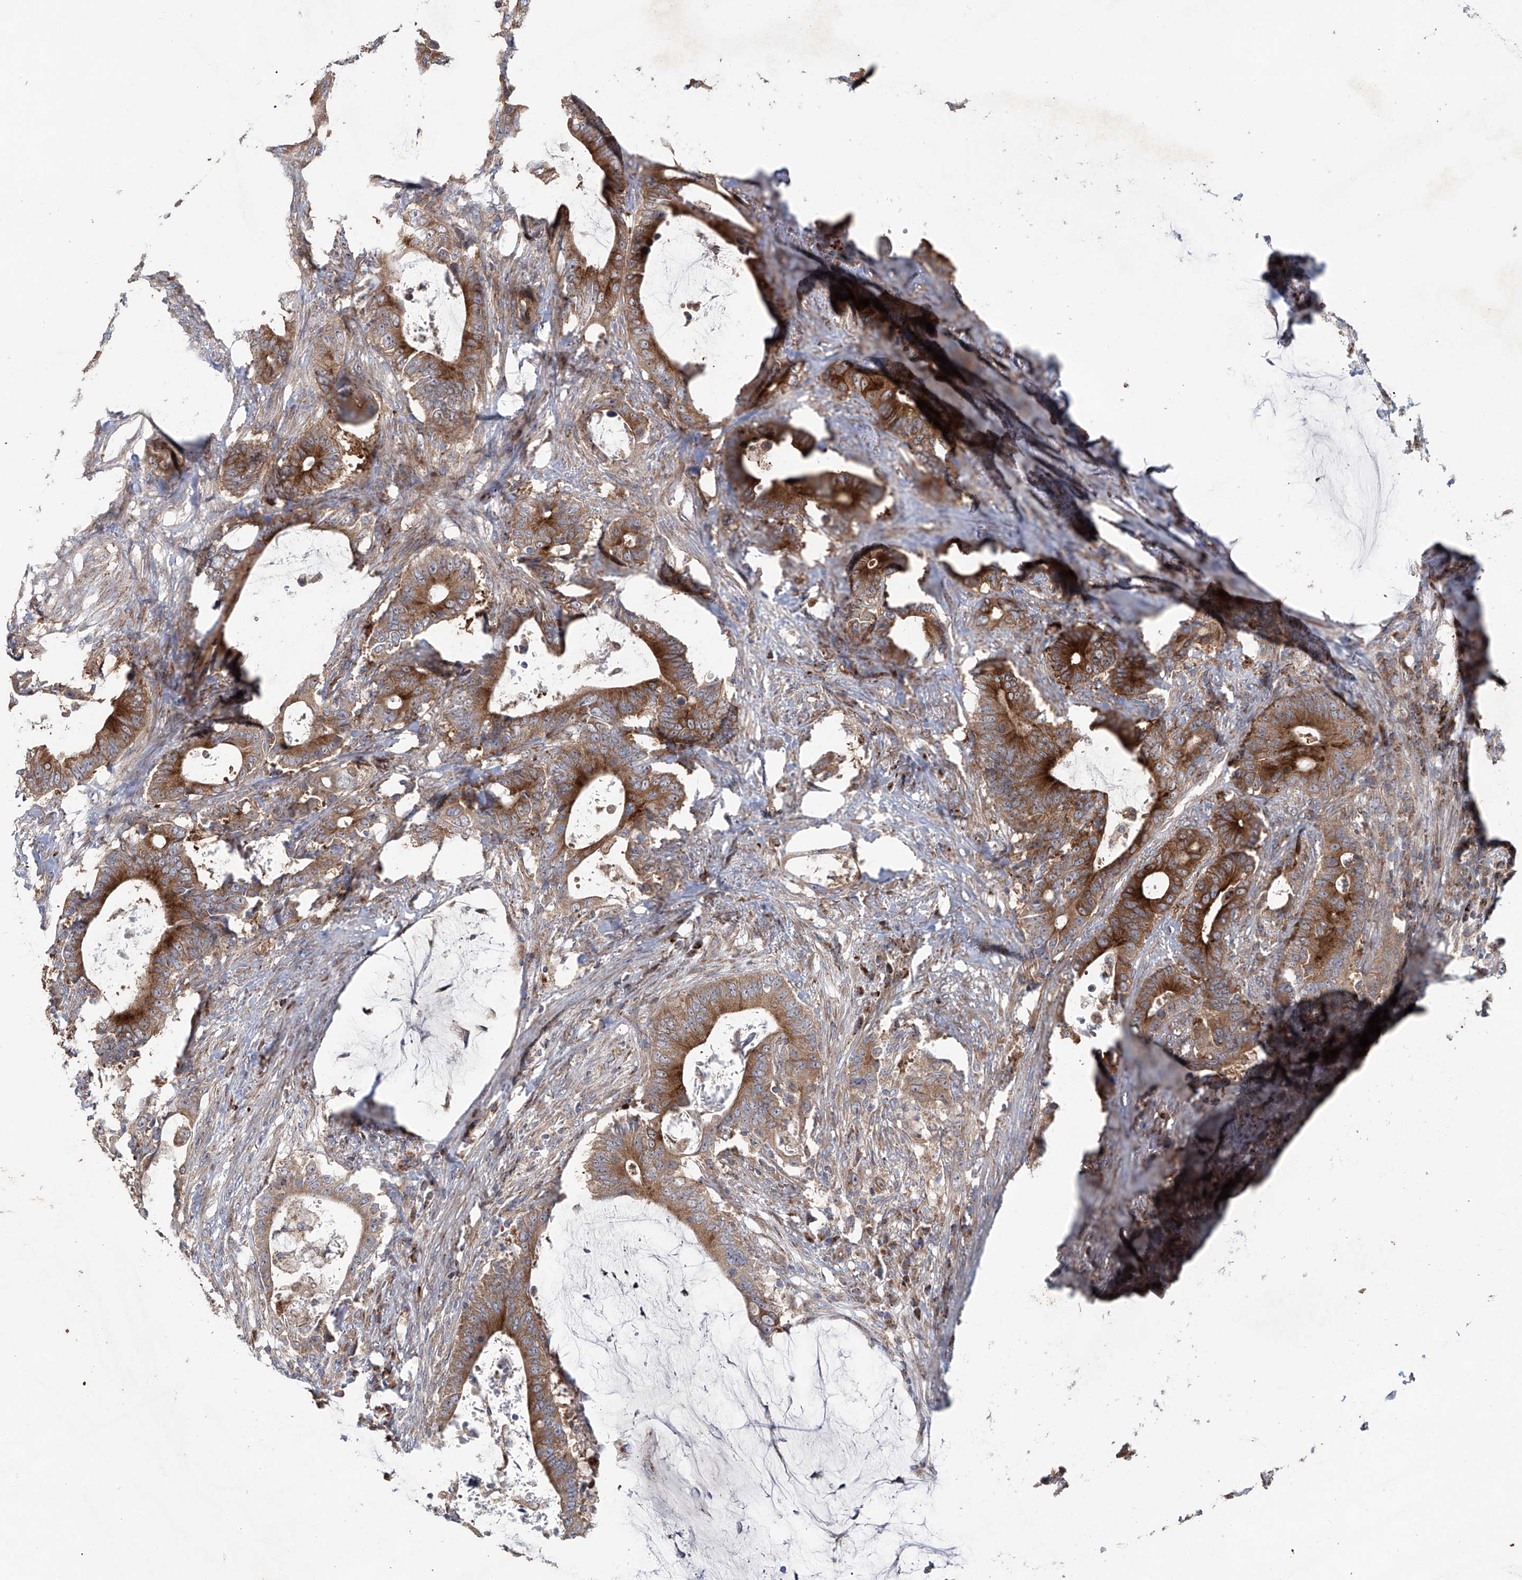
{"staining": {"intensity": "strong", "quantity": ">75%", "location": "cytoplasmic/membranous"}, "tissue": "colorectal cancer", "cell_type": "Tumor cells", "image_type": "cancer", "snomed": [{"axis": "morphology", "description": "Adenocarcinoma, NOS"}, {"axis": "topography", "description": "Colon"}], "caption": "Colorectal cancer stained for a protein (brown) exhibits strong cytoplasmic/membranous positive positivity in approximately >75% of tumor cells.", "gene": "KLC4", "patient": {"sex": "male", "age": 83}}